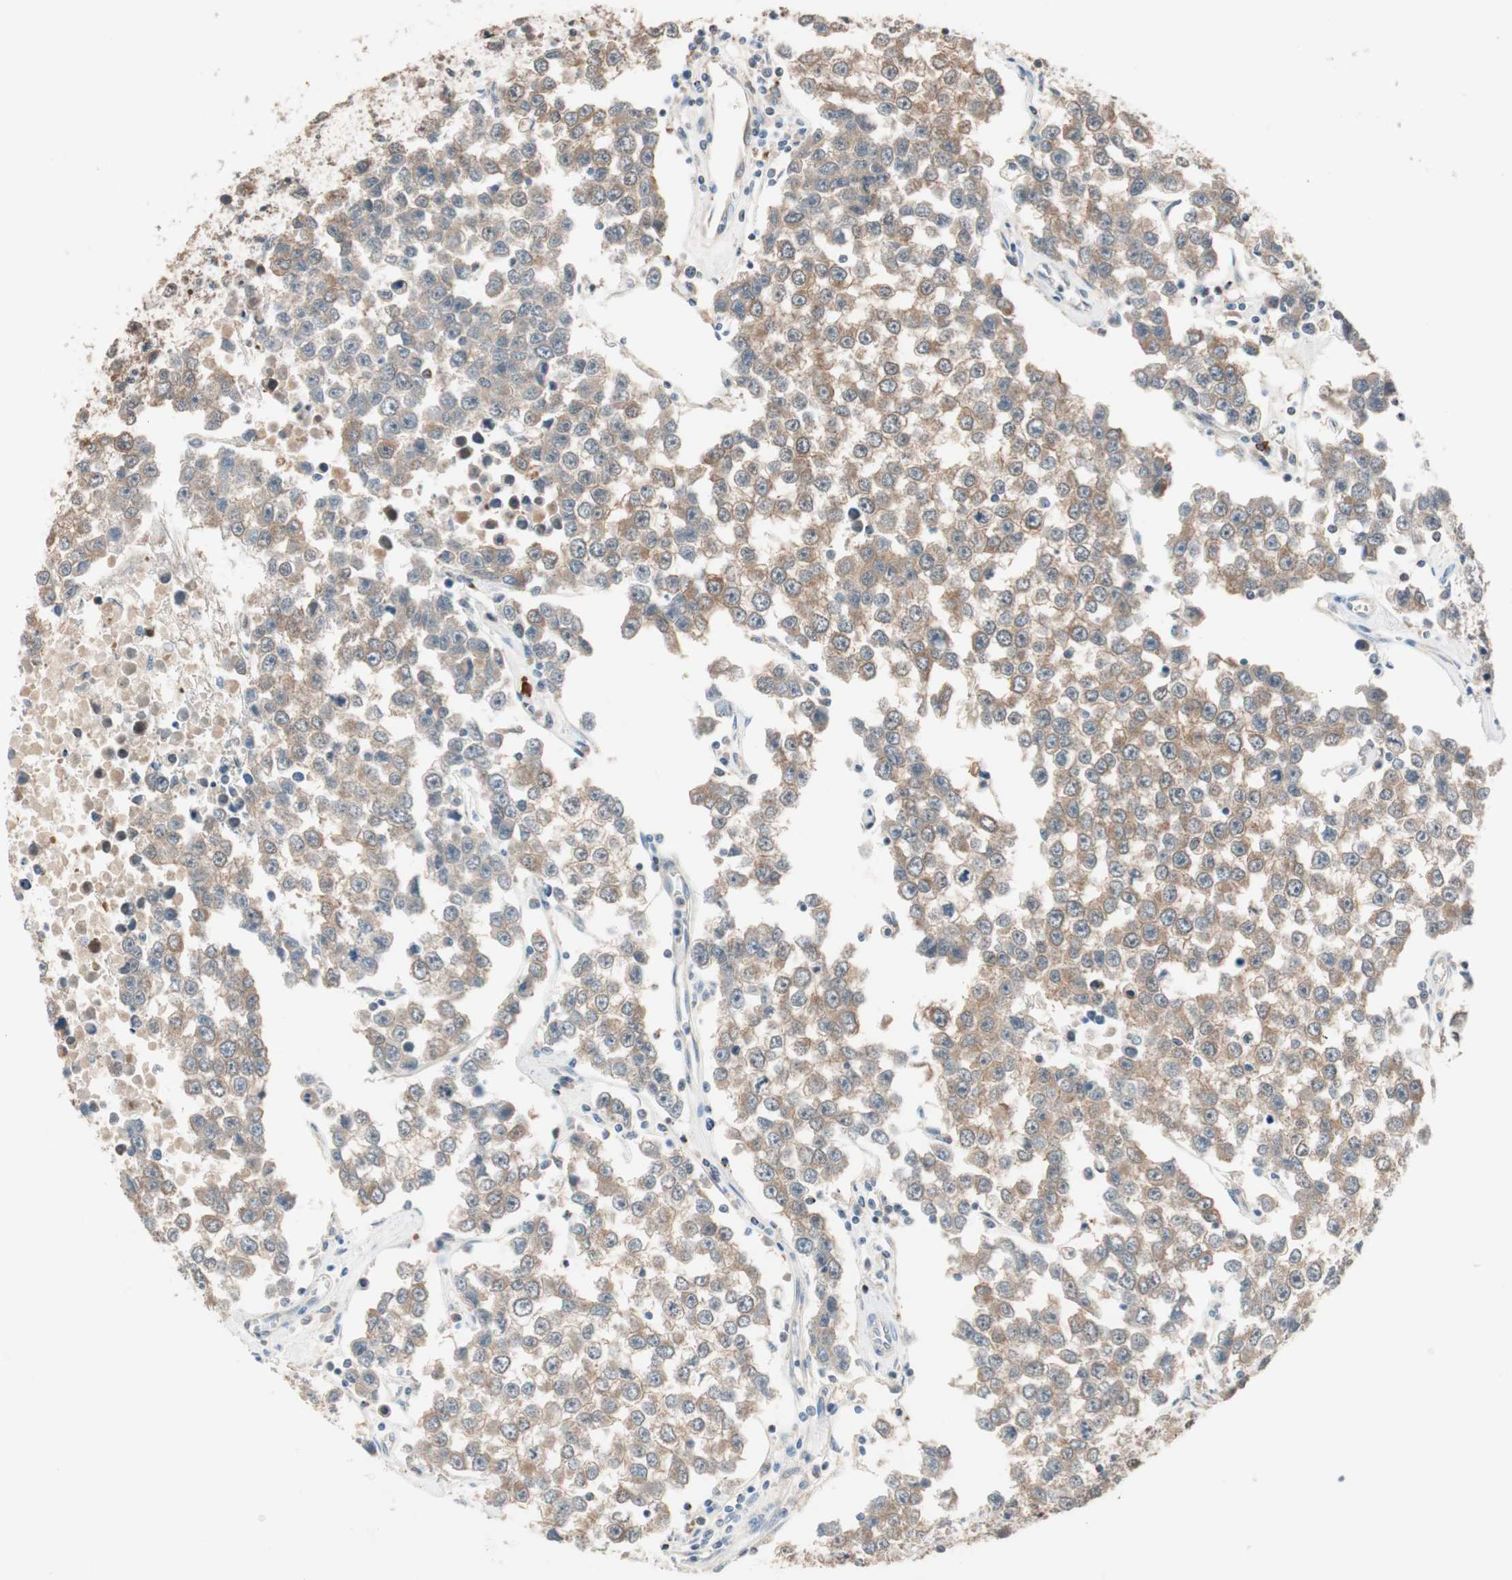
{"staining": {"intensity": "moderate", "quantity": ">75%", "location": "cytoplasmic/membranous"}, "tissue": "testis cancer", "cell_type": "Tumor cells", "image_type": "cancer", "snomed": [{"axis": "morphology", "description": "Seminoma, NOS"}, {"axis": "morphology", "description": "Carcinoma, Embryonal, NOS"}, {"axis": "topography", "description": "Testis"}], "caption": "Tumor cells display moderate cytoplasmic/membranous staining in about >75% of cells in testis embryonal carcinoma.", "gene": "PIK3R3", "patient": {"sex": "male", "age": 52}}